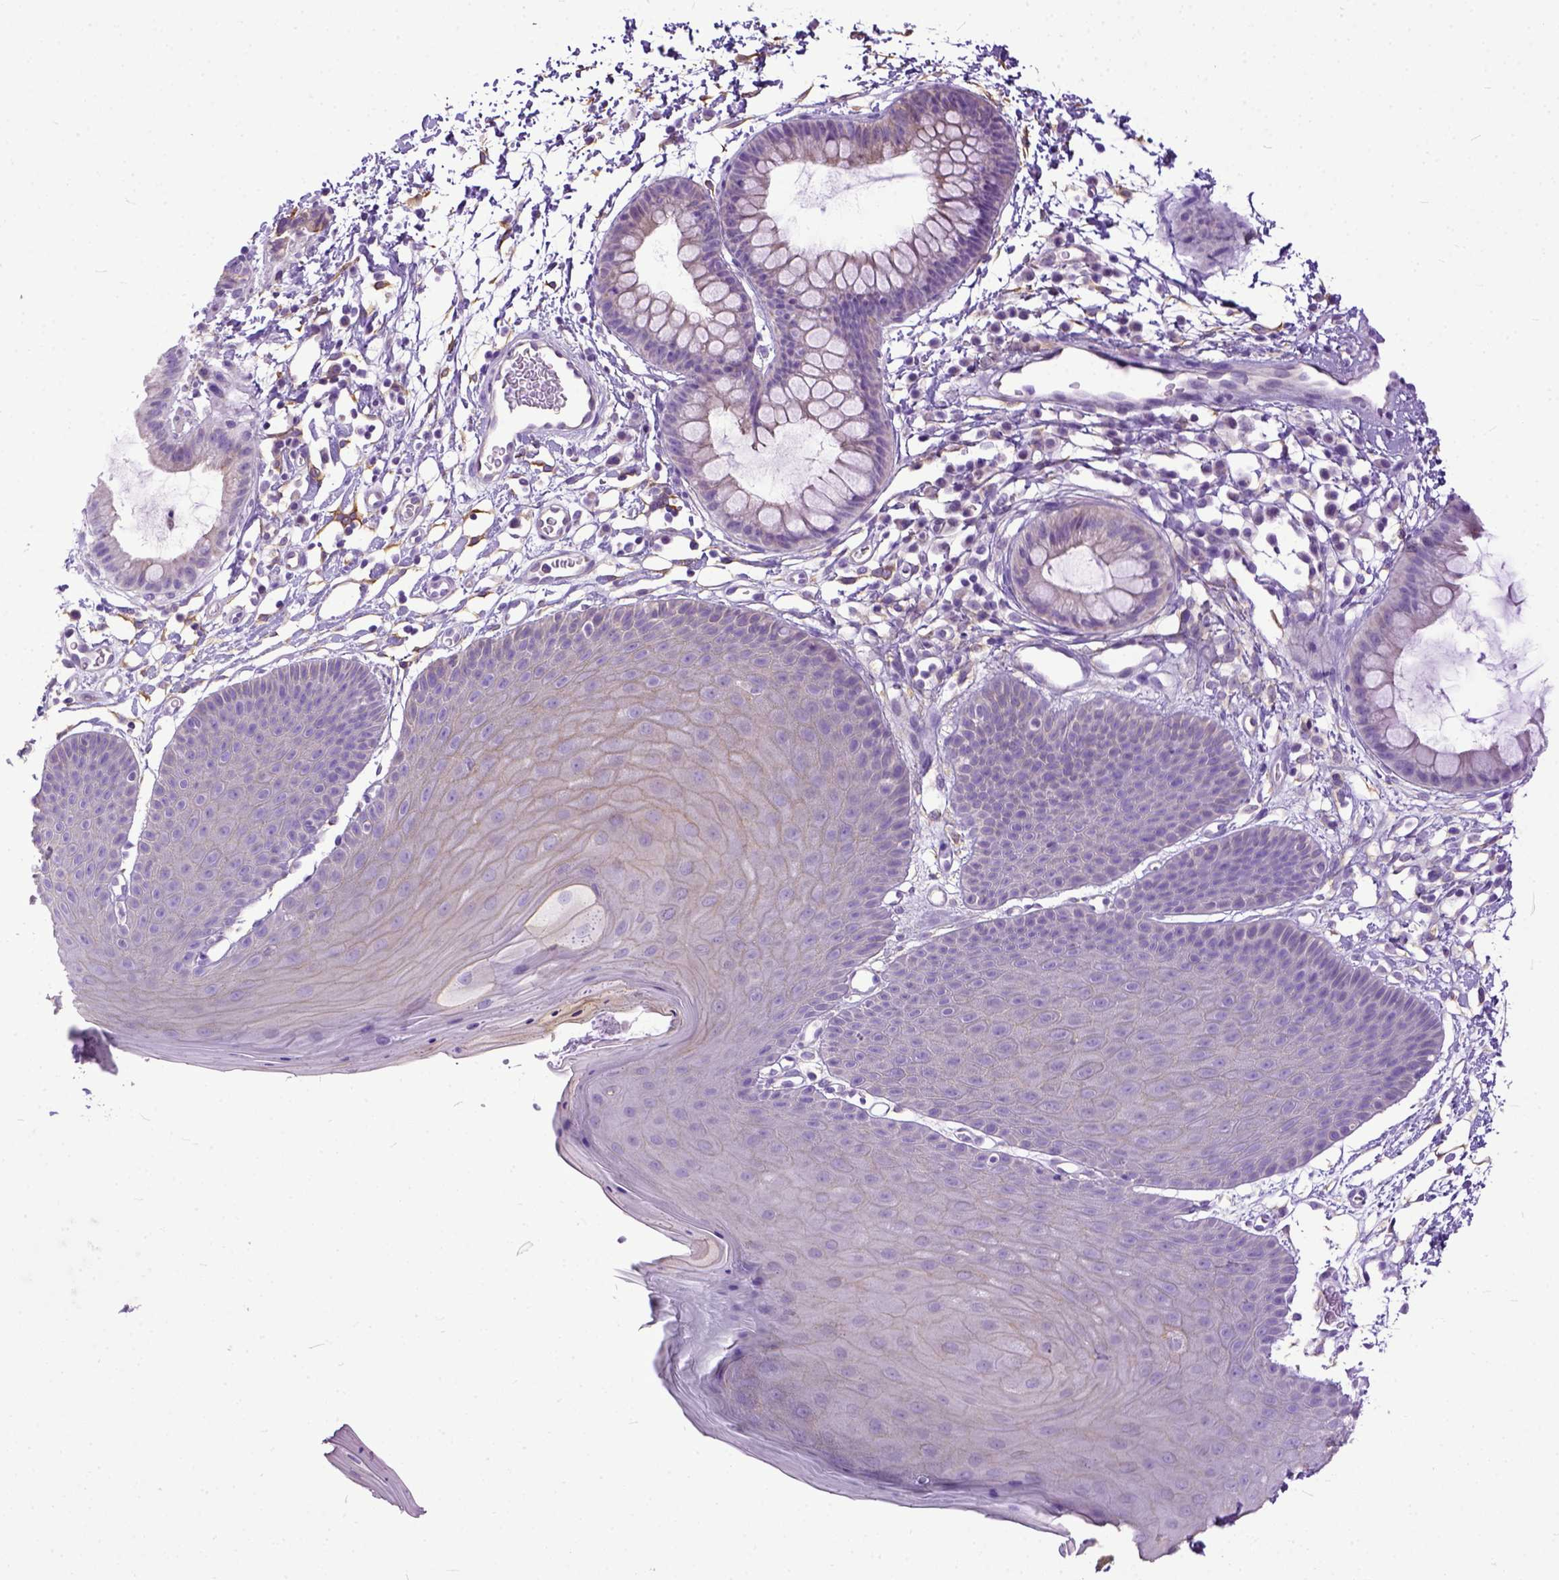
{"staining": {"intensity": "negative", "quantity": "none", "location": "none"}, "tissue": "skin", "cell_type": "Epidermal cells", "image_type": "normal", "snomed": [{"axis": "morphology", "description": "Normal tissue, NOS"}, {"axis": "topography", "description": "Anal"}], "caption": "This is an IHC image of normal human skin. There is no positivity in epidermal cells.", "gene": "PPL", "patient": {"sex": "male", "age": 53}}